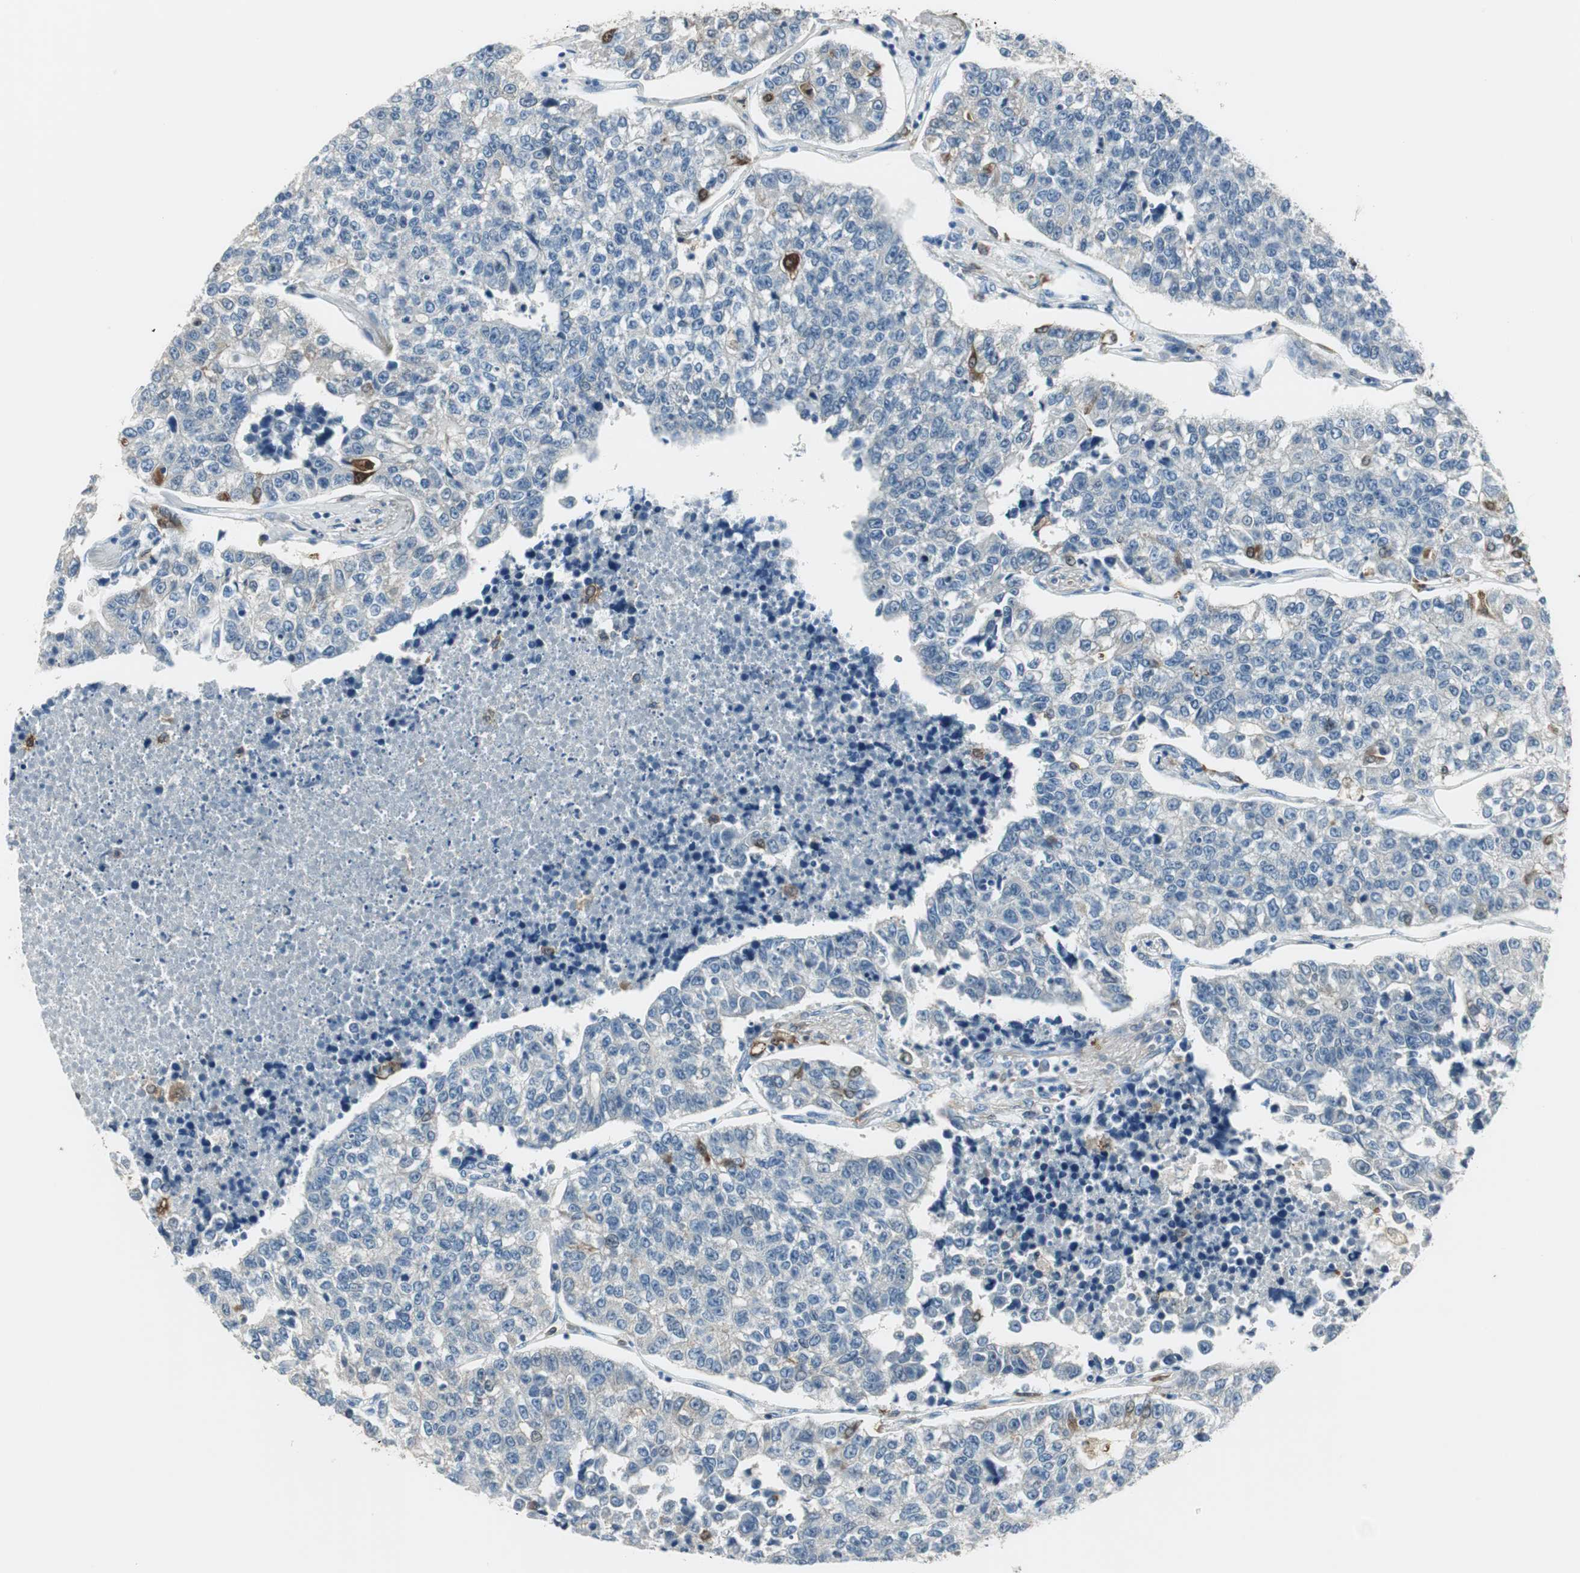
{"staining": {"intensity": "negative", "quantity": "none", "location": "none"}, "tissue": "lung cancer", "cell_type": "Tumor cells", "image_type": "cancer", "snomed": [{"axis": "morphology", "description": "Adenocarcinoma, NOS"}, {"axis": "topography", "description": "Lung"}], "caption": "The immunohistochemistry (IHC) photomicrograph has no significant staining in tumor cells of lung adenocarcinoma tissue.", "gene": "MSTO1", "patient": {"sex": "male", "age": 49}}